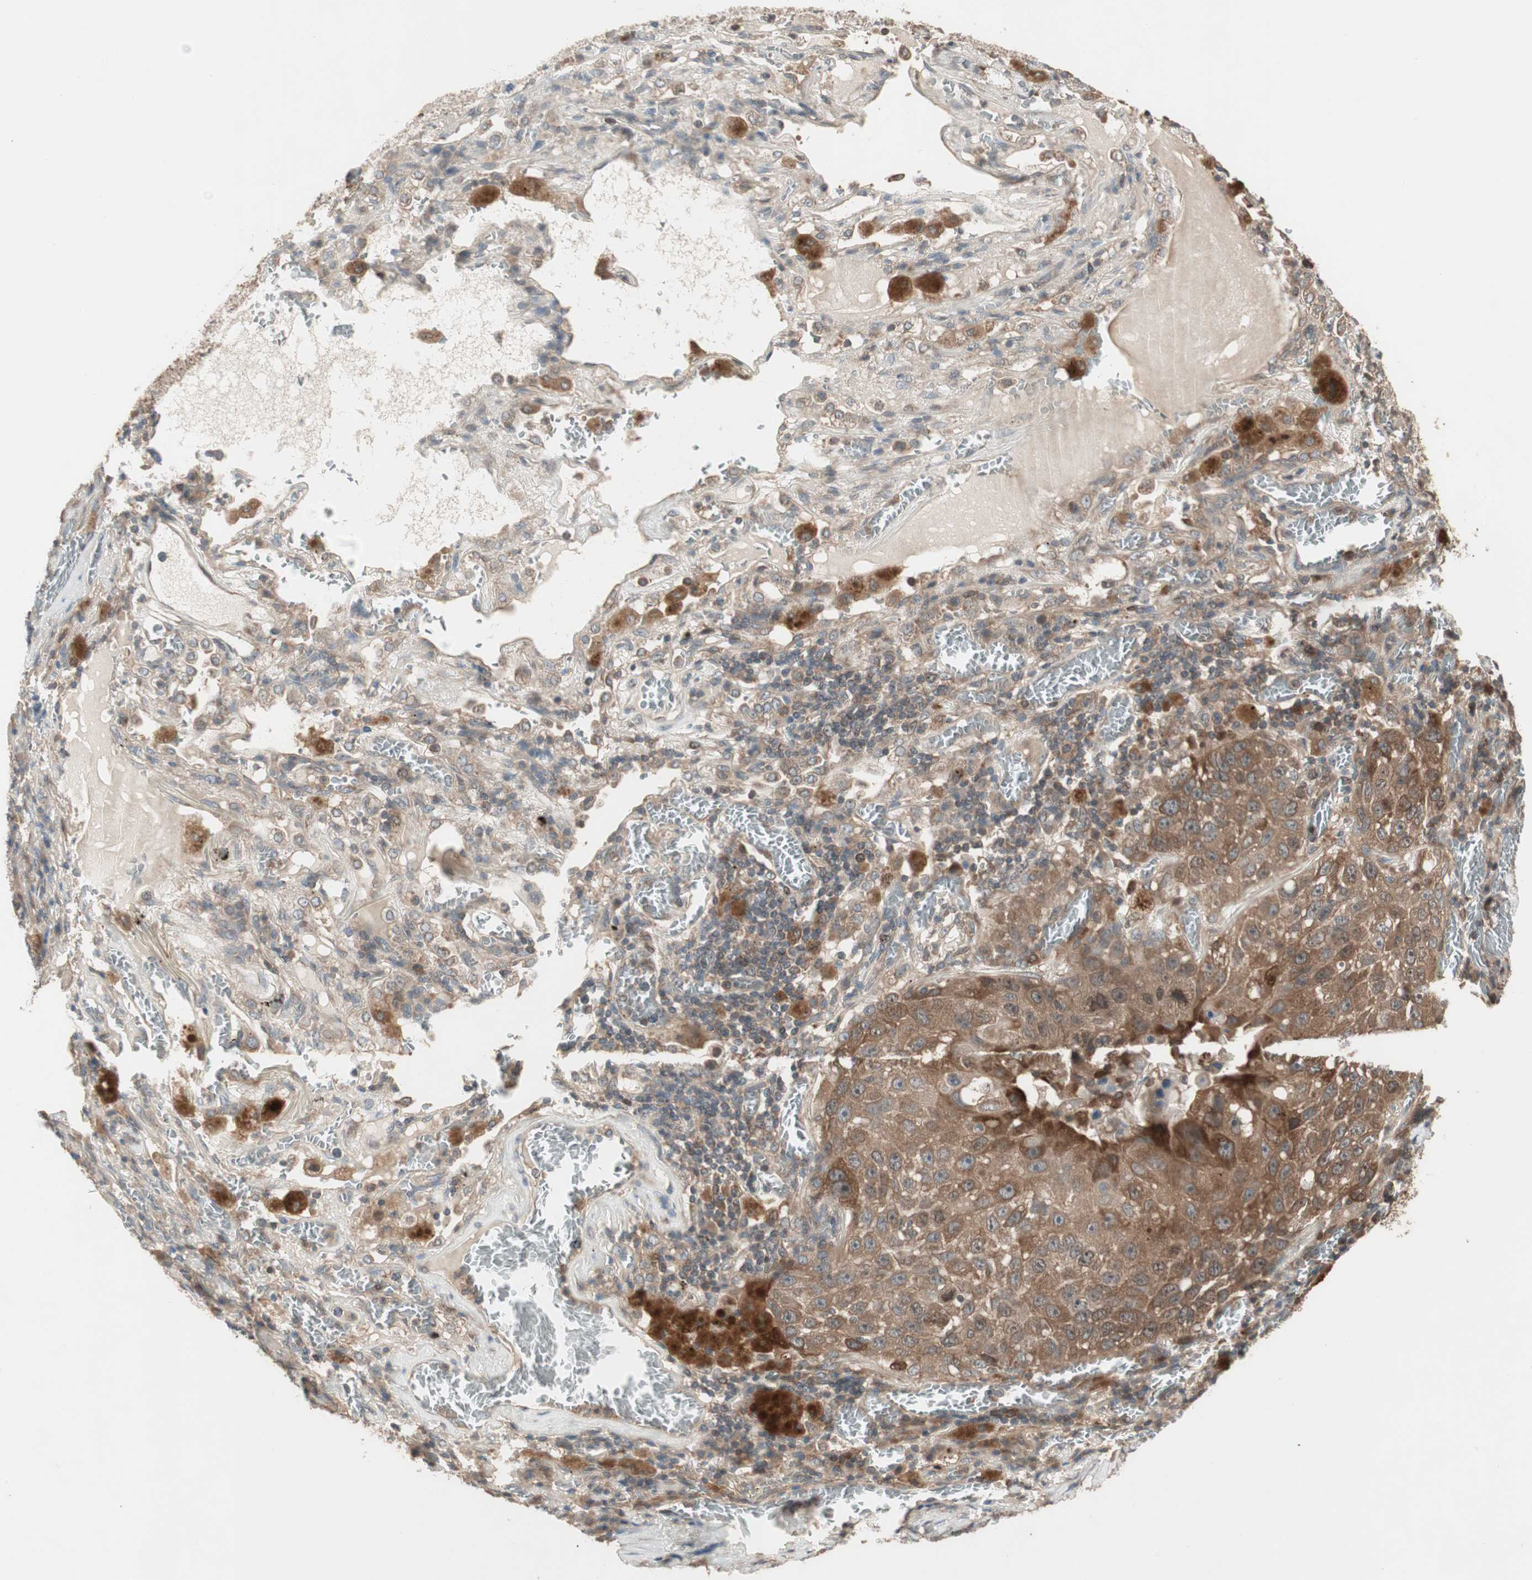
{"staining": {"intensity": "moderate", "quantity": ">75%", "location": "cytoplasmic/membranous"}, "tissue": "lung cancer", "cell_type": "Tumor cells", "image_type": "cancer", "snomed": [{"axis": "morphology", "description": "Squamous cell carcinoma, NOS"}, {"axis": "topography", "description": "Lung"}], "caption": "Immunohistochemical staining of lung squamous cell carcinoma shows moderate cytoplasmic/membranous protein expression in approximately >75% of tumor cells.", "gene": "ATP6AP2", "patient": {"sex": "male", "age": 57}}